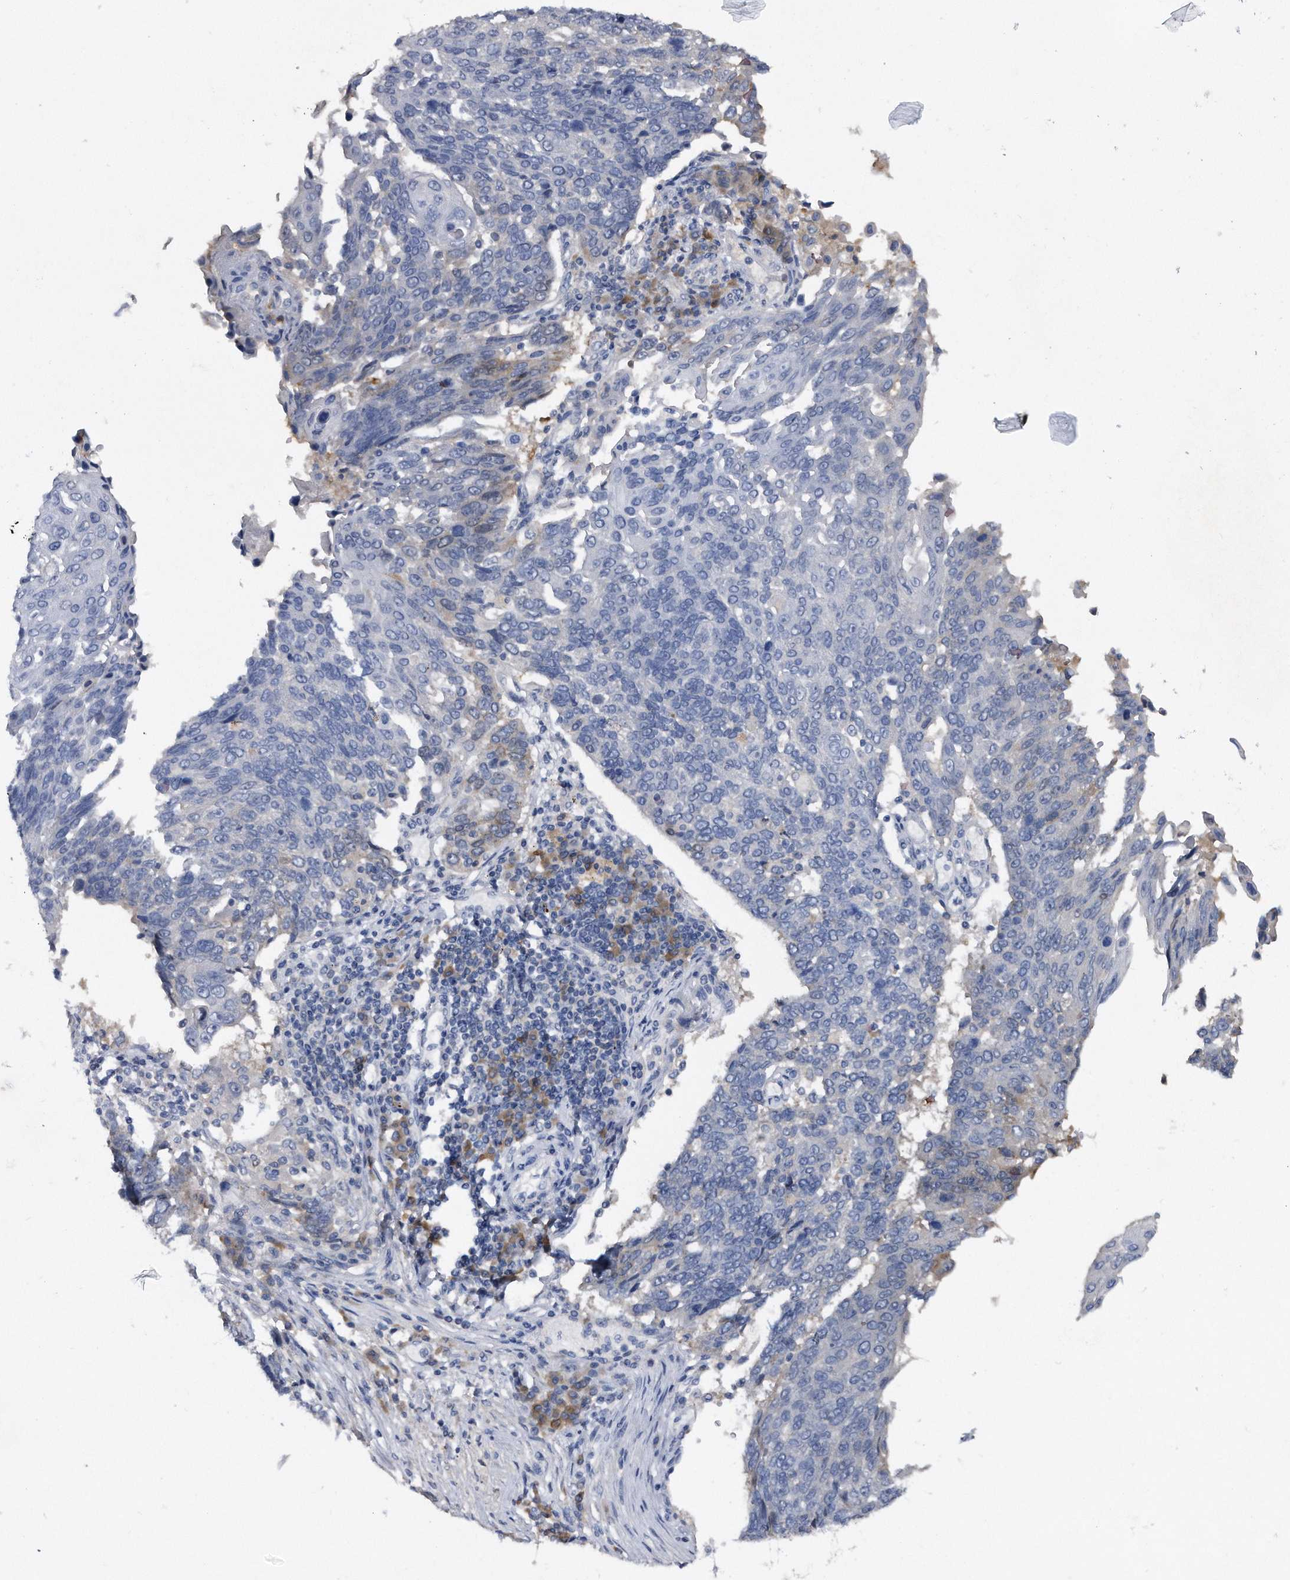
{"staining": {"intensity": "negative", "quantity": "none", "location": "none"}, "tissue": "lung cancer", "cell_type": "Tumor cells", "image_type": "cancer", "snomed": [{"axis": "morphology", "description": "Squamous cell carcinoma, NOS"}, {"axis": "topography", "description": "Lung"}], "caption": "High magnification brightfield microscopy of lung cancer (squamous cell carcinoma) stained with DAB (brown) and counterstained with hematoxylin (blue): tumor cells show no significant staining. (Stains: DAB (3,3'-diaminobenzidine) immunohistochemistry (IHC) with hematoxylin counter stain, Microscopy: brightfield microscopy at high magnification).", "gene": "ASNS", "patient": {"sex": "male", "age": 66}}